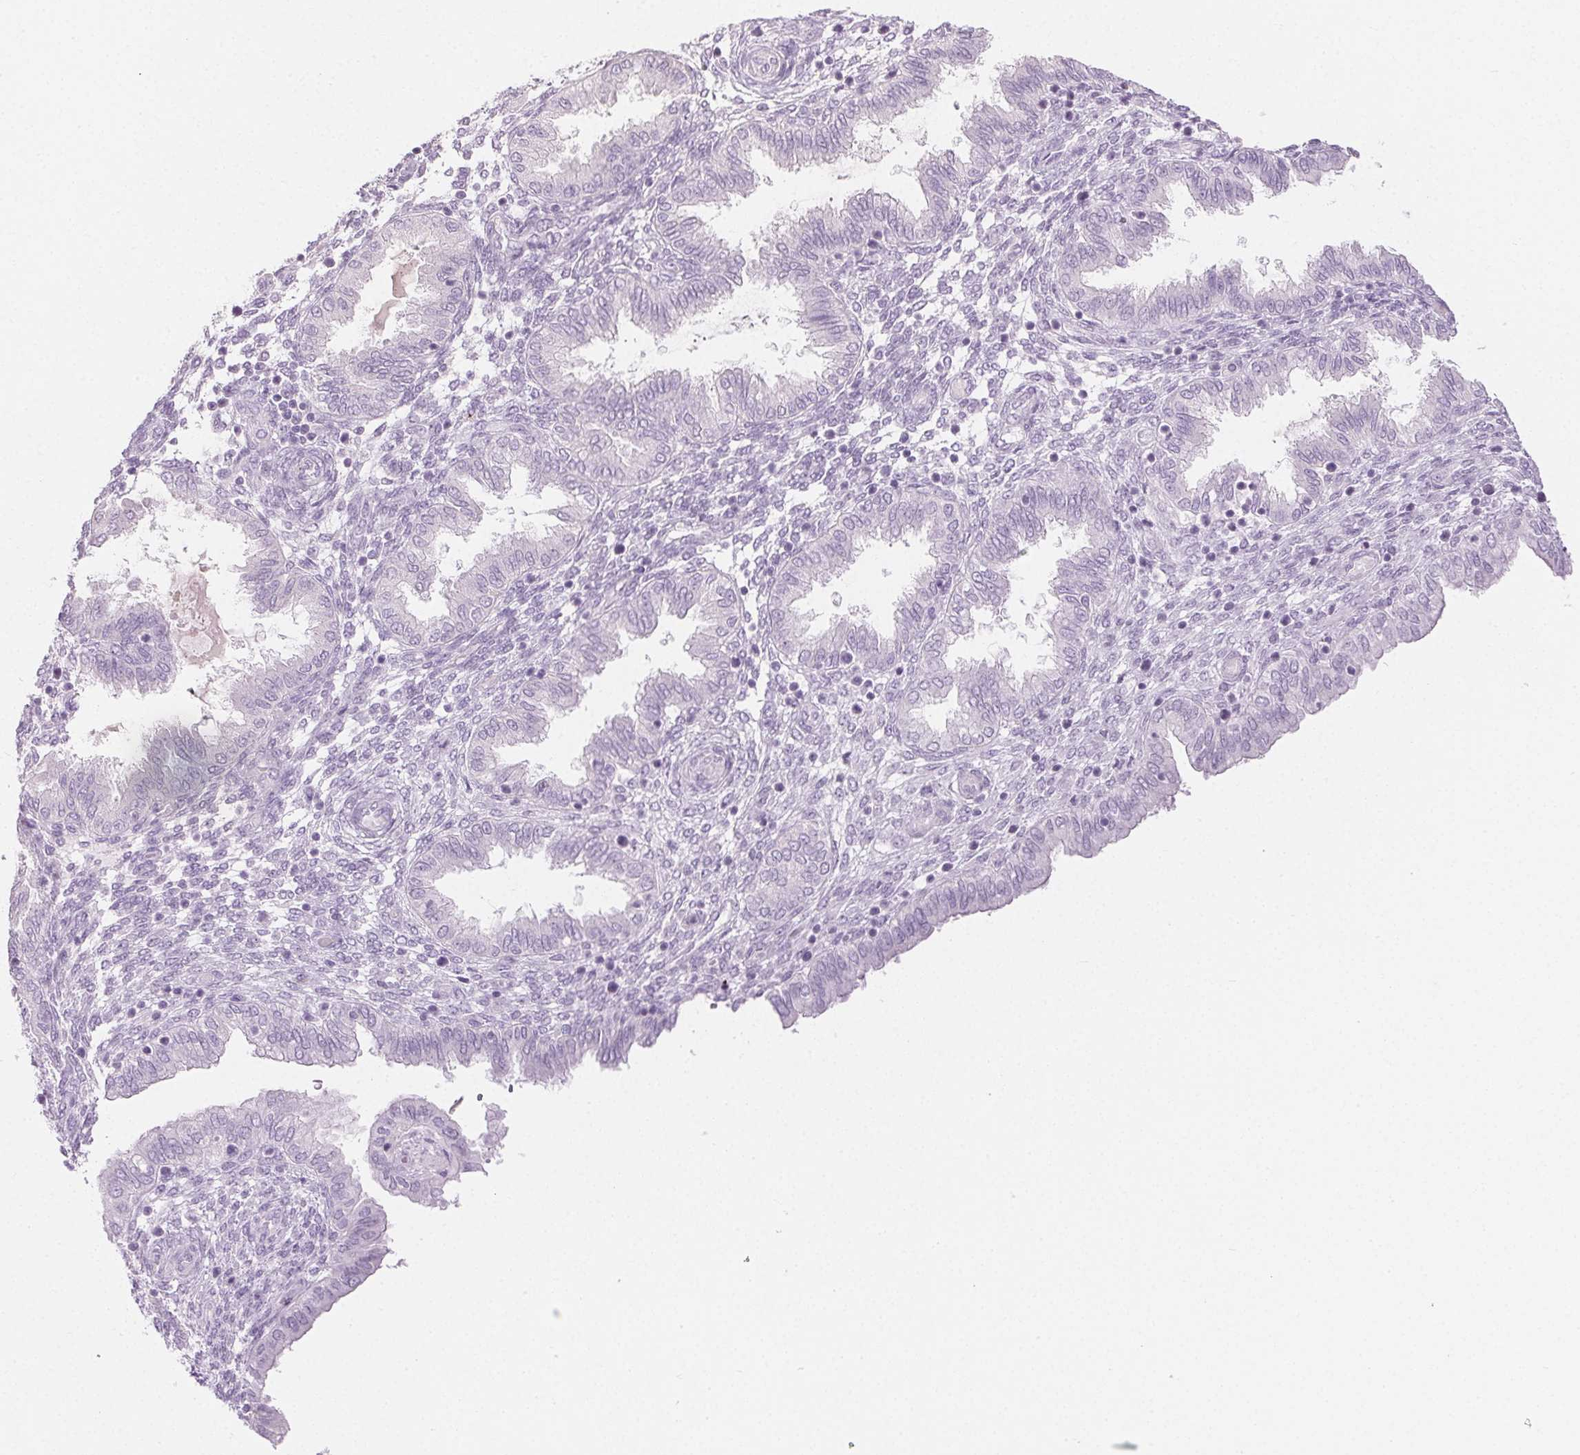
{"staining": {"intensity": "negative", "quantity": "none", "location": "none"}, "tissue": "endometrium", "cell_type": "Cells in endometrial stroma", "image_type": "normal", "snomed": [{"axis": "morphology", "description": "Normal tissue, NOS"}, {"axis": "topography", "description": "Endometrium"}], "caption": "Human endometrium stained for a protein using immunohistochemistry shows no expression in cells in endometrial stroma.", "gene": "SPRR3", "patient": {"sex": "female", "age": 33}}